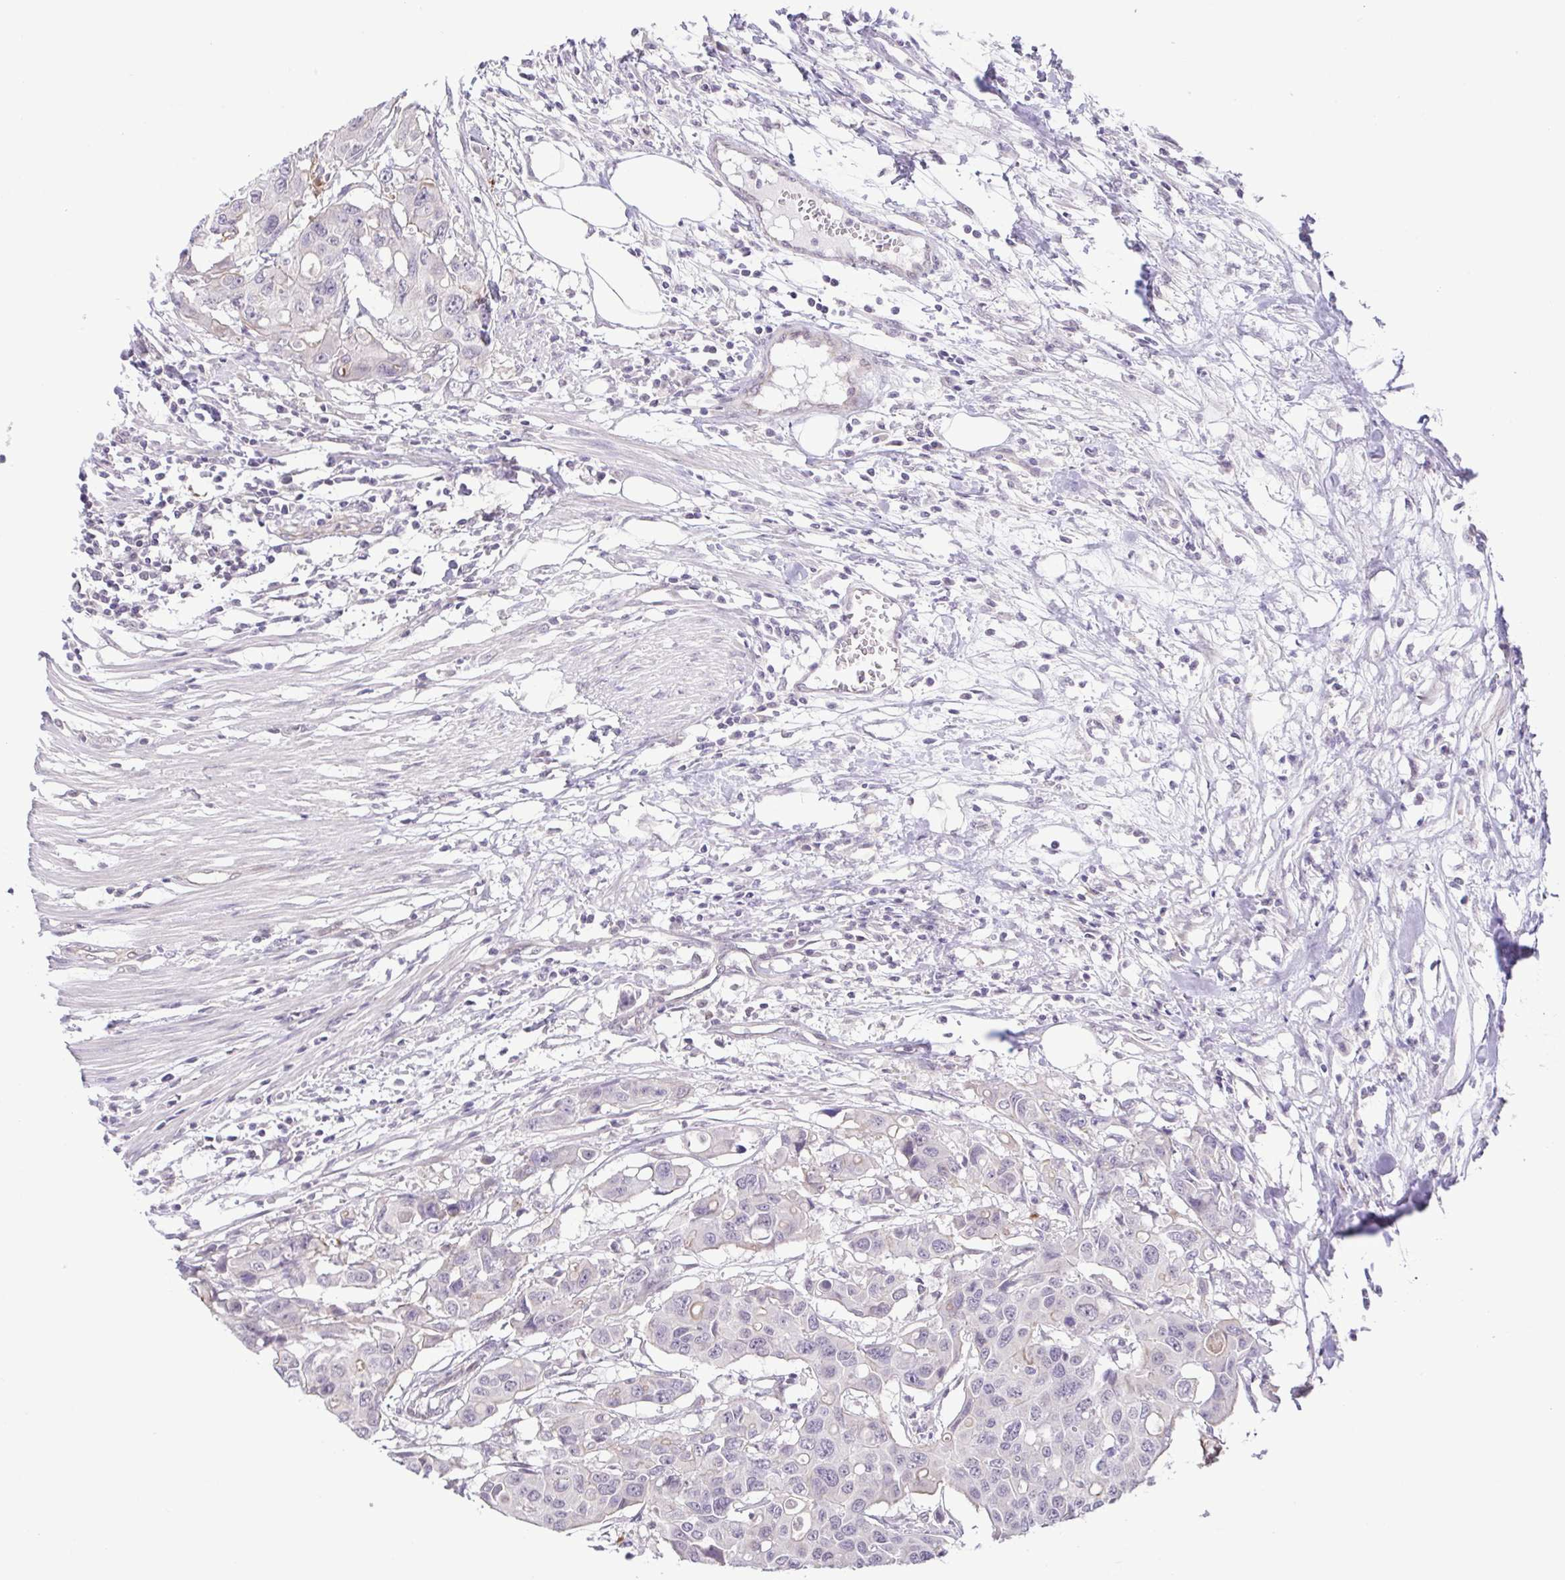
{"staining": {"intensity": "negative", "quantity": "none", "location": "none"}, "tissue": "colorectal cancer", "cell_type": "Tumor cells", "image_type": "cancer", "snomed": [{"axis": "morphology", "description": "Adenocarcinoma, NOS"}, {"axis": "topography", "description": "Colon"}], "caption": "Protein analysis of colorectal adenocarcinoma reveals no significant staining in tumor cells.", "gene": "IL1RN", "patient": {"sex": "male", "age": 77}}